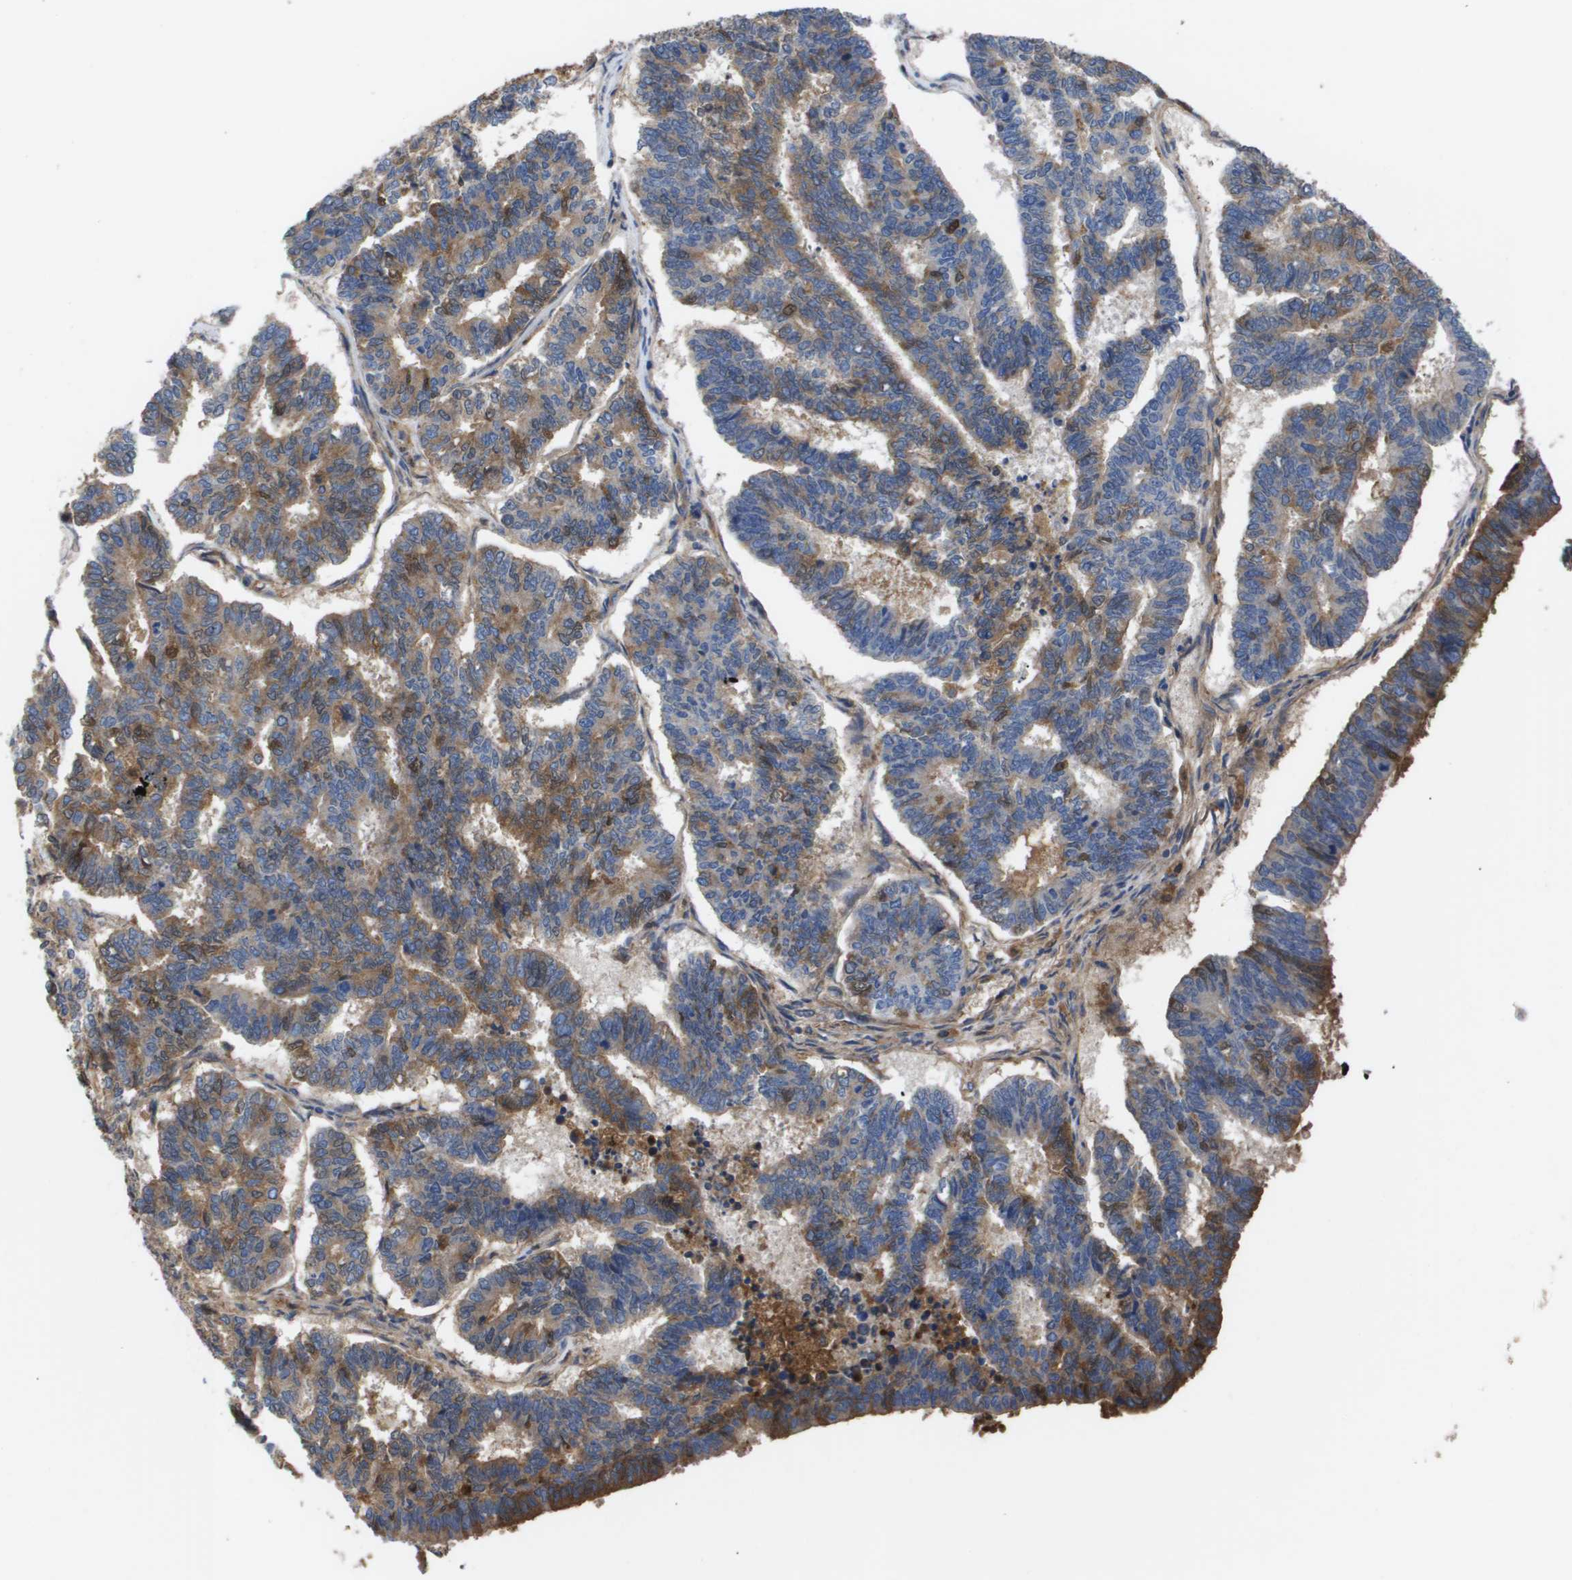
{"staining": {"intensity": "moderate", "quantity": "25%-75%", "location": "cytoplasmic/membranous"}, "tissue": "endometrial cancer", "cell_type": "Tumor cells", "image_type": "cancer", "snomed": [{"axis": "morphology", "description": "Adenocarcinoma, NOS"}, {"axis": "topography", "description": "Endometrium"}], "caption": "High-magnification brightfield microscopy of endometrial cancer stained with DAB (brown) and counterstained with hematoxylin (blue). tumor cells exhibit moderate cytoplasmic/membranous expression is seen in about25%-75% of cells.", "gene": "SERPINA6", "patient": {"sex": "female", "age": 70}}